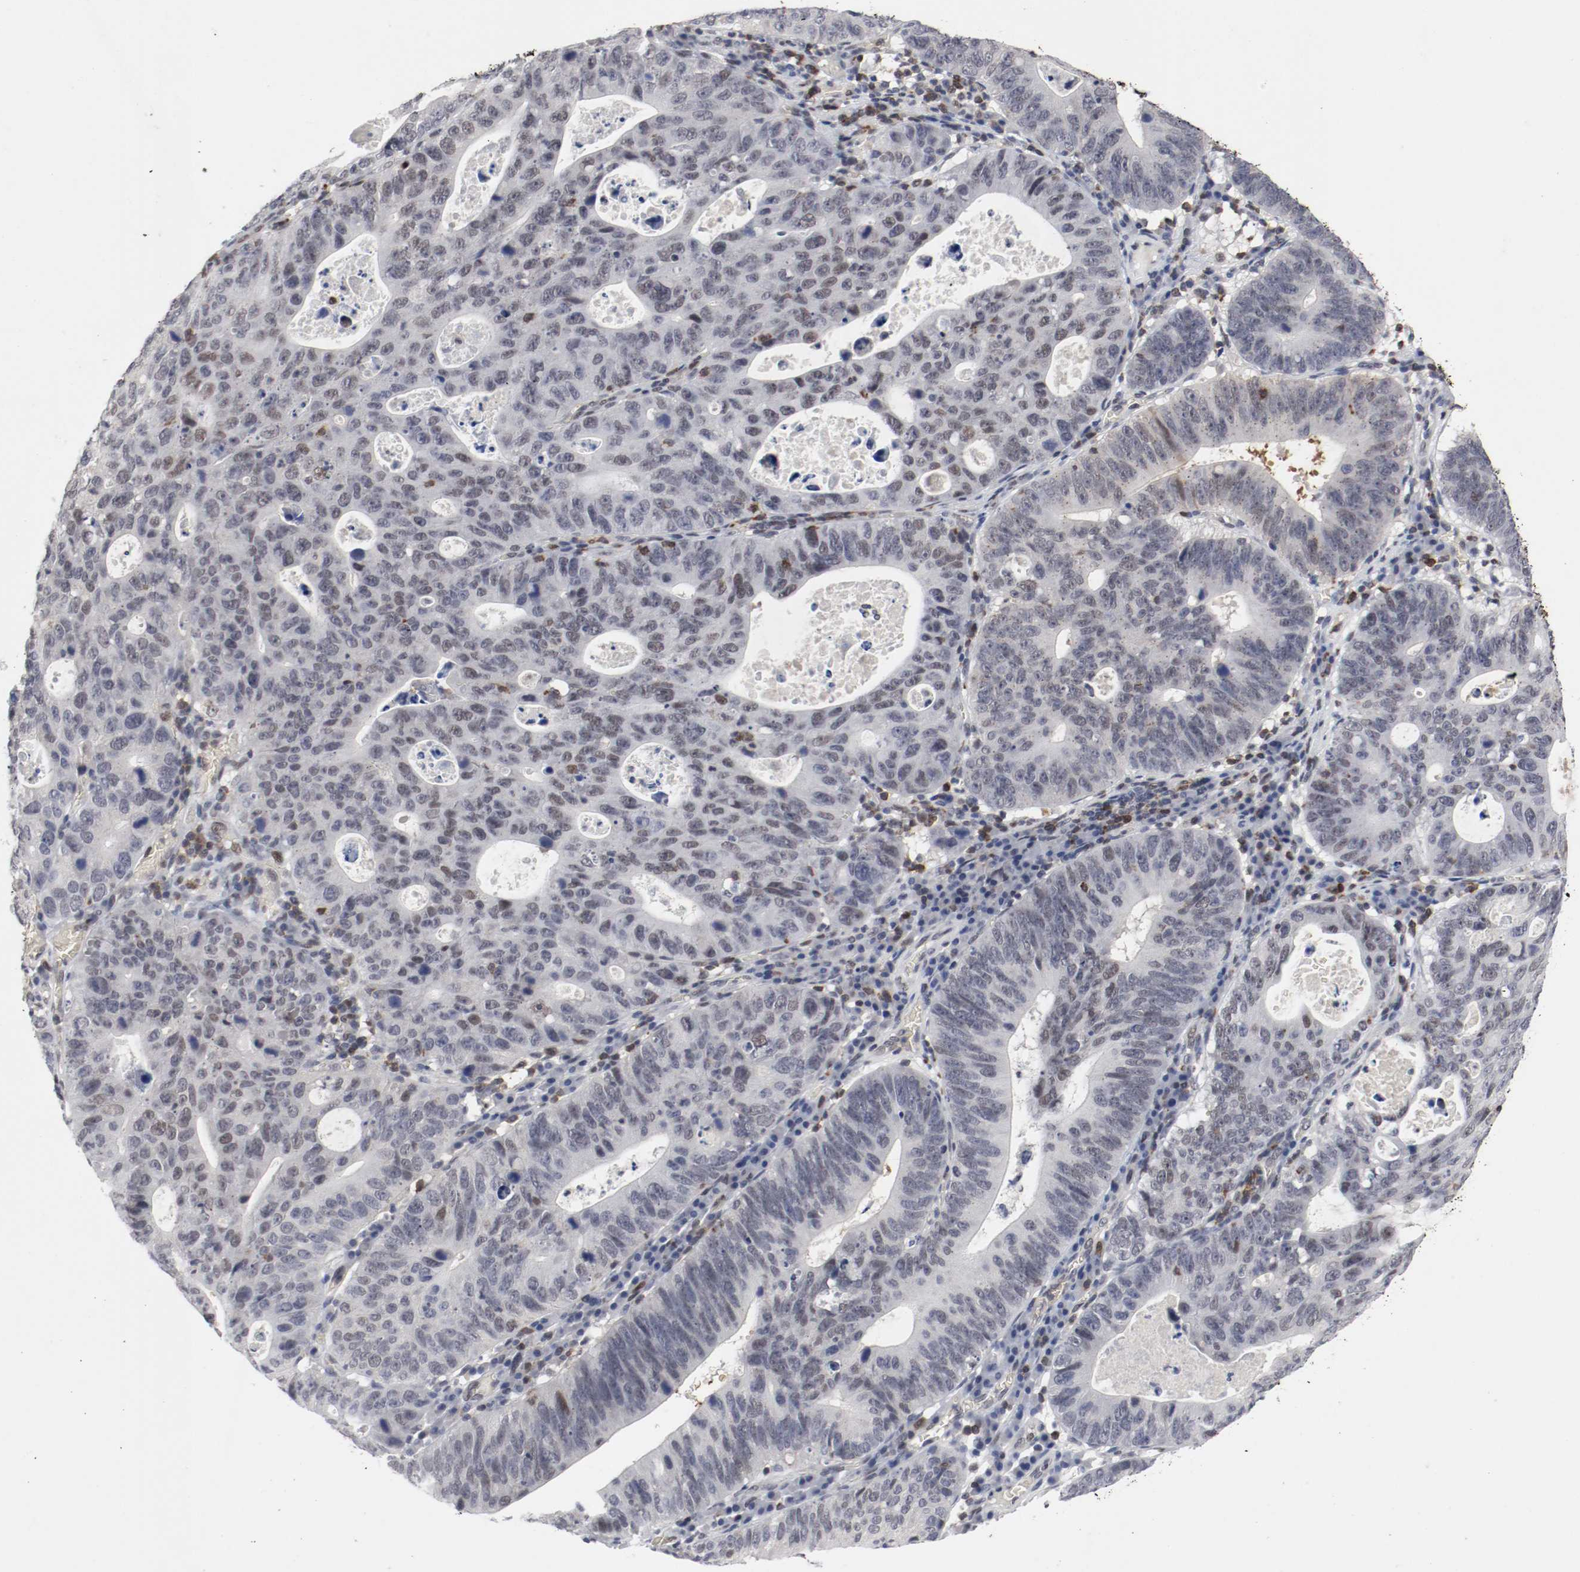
{"staining": {"intensity": "weak", "quantity": "<25%", "location": "nuclear"}, "tissue": "stomach cancer", "cell_type": "Tumor cells", "image_type": "cancer", "snomed": [{"axis": "morphology", "description": "Adenocarcinoma, NOS"}, {"axis": "topography", "description": "Stomach"}], "caption": "IHC image of stomach adenocarcinoma stained for a protein (brown), which exhibits no positivity in tumor cells.", "gene": "JUND", "patient": {"sex": "male", "age": 59}}